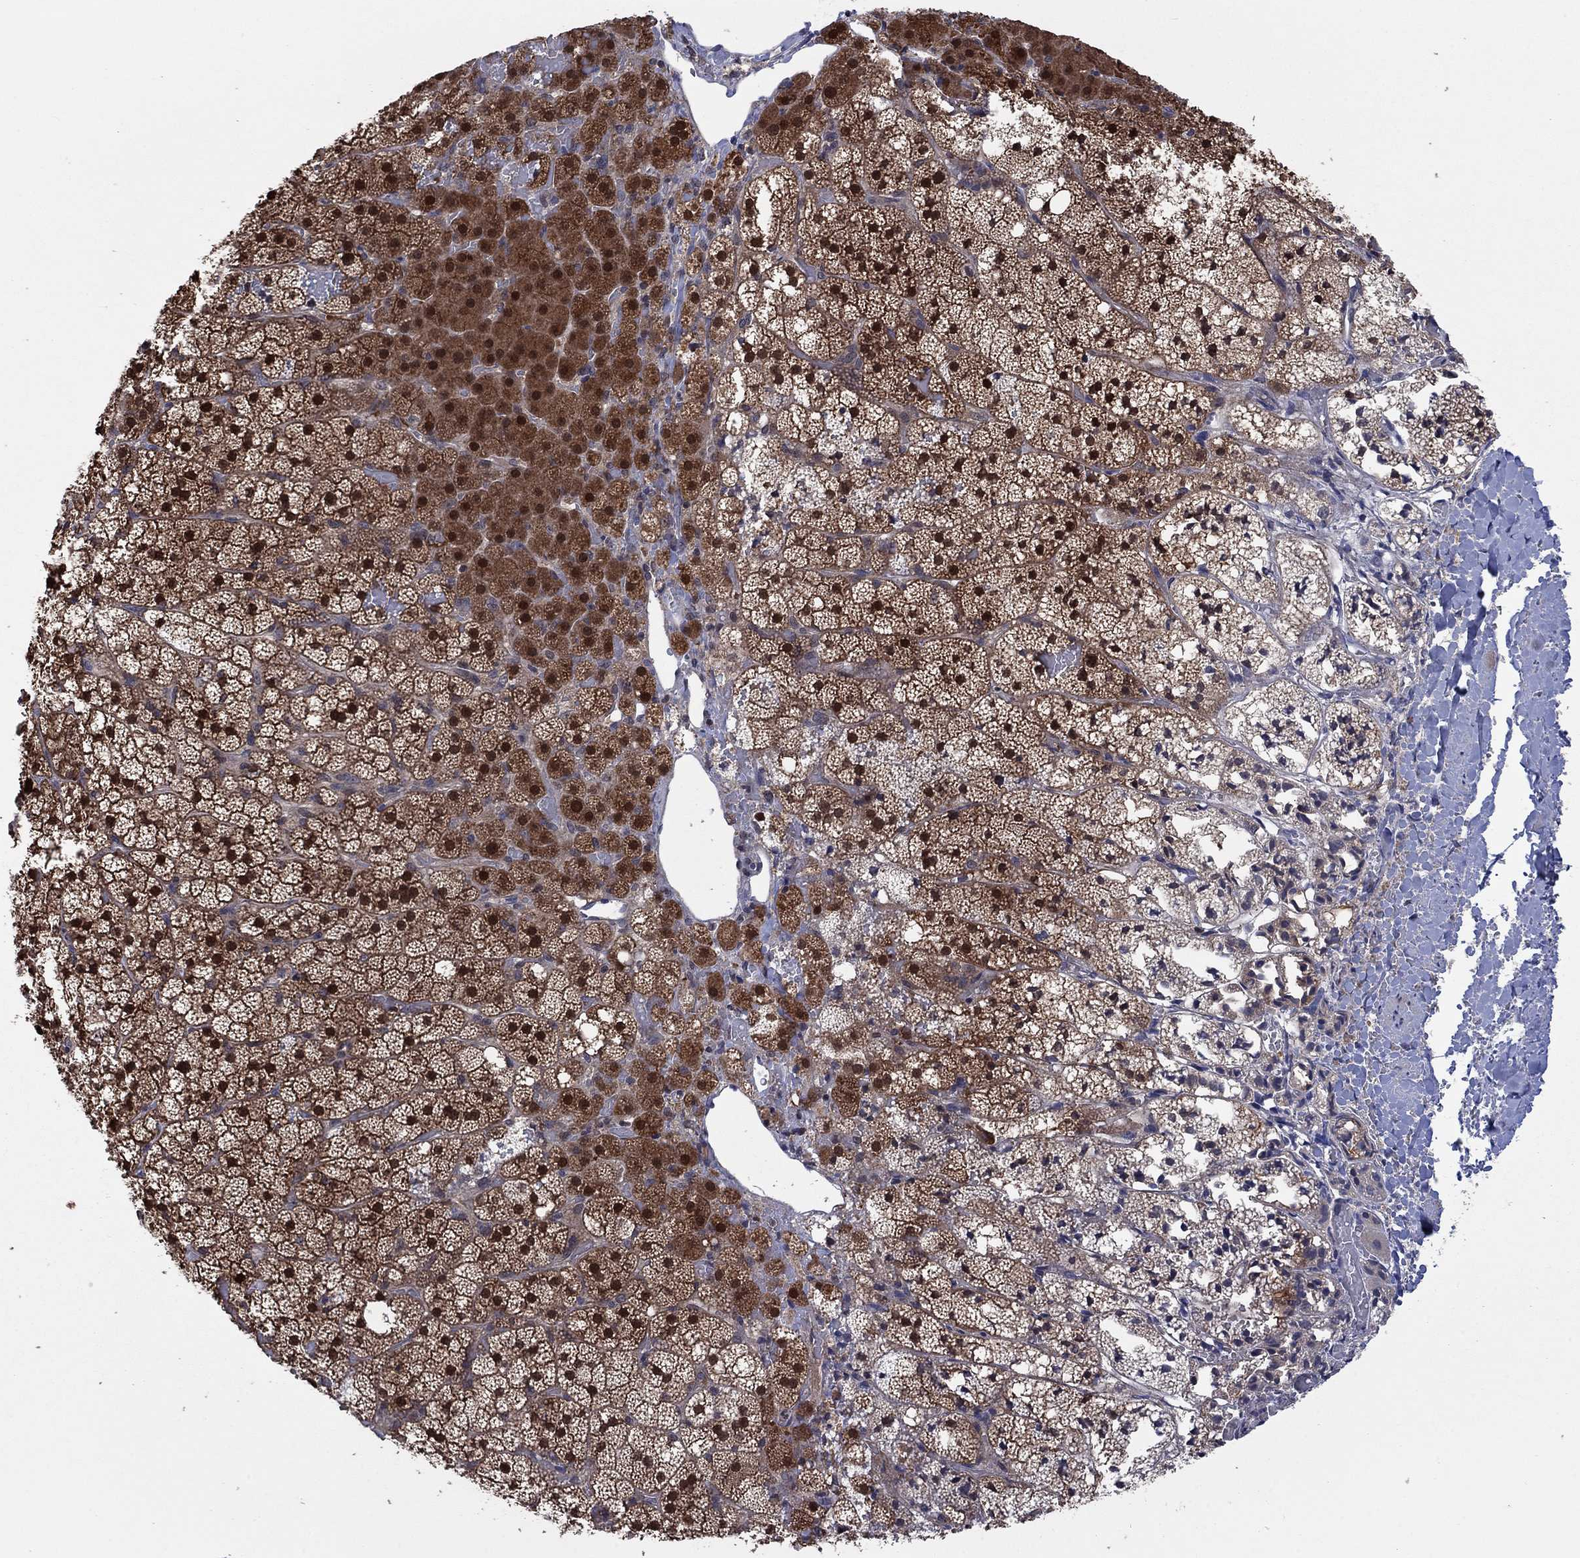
{"staining": {"intensity": "strong", "quantity": "25%-75%", "location": "cytoplasmic/membranous,nuclear"}, "tissue": "adrenal gland", "cell_type": "Glandular cells", "image_type": "normal", "snomed": [{"axis": "morphology", "description": "Normal tissue, NOS"}, {"axis": "topography", "description": "Adrenal gland"}], "caption": "A brown stain labels strong cytoplasmic/membranous,nuclear expression of a protein in glandular cells of benign human adrenal gland. Nuclei are stained in blue.", "gene": "IAH1", "patient": {"sex": "male", "age": 53}}